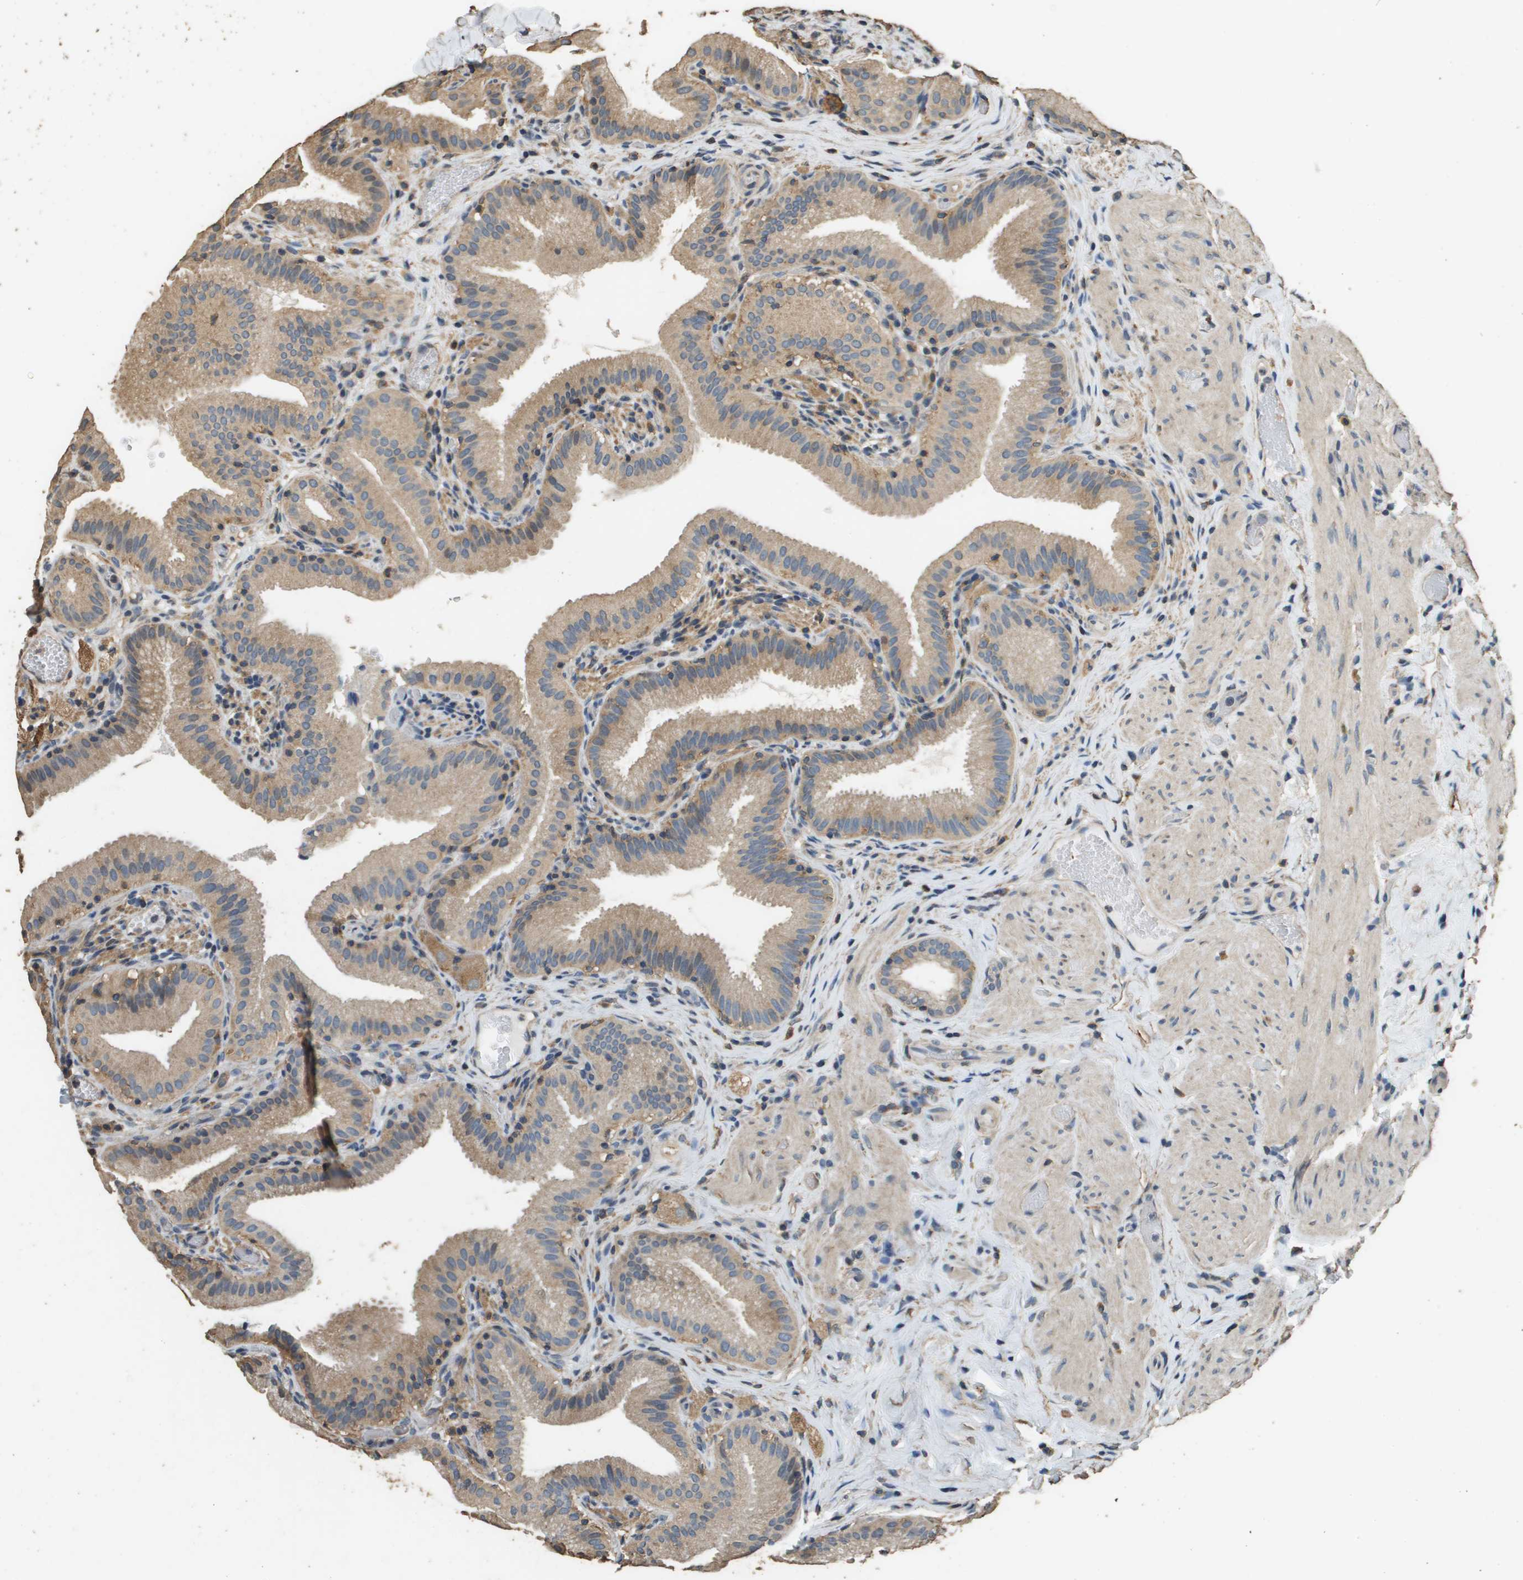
{"staining": {"intensity": "moderate", "quantity": ">75%", "location": "cytoplasmic/membranous"}, "tissue": "gallbladder", "cell_type": "Glandular cells", "image_type": "normal", "snomed": [{"axis": "morphology", "description": "Normal tissue, NOS"}, {"axis": "topography", "description": "Gallbladder"}], "caption": "Glandular cells demonstrate moderate cytoplasmic/membranous expression in approximately >75% of cells in unremarkable gallbladder.", "gene": "RAB6B", "patient": {"sex": "male", "age": 54}}